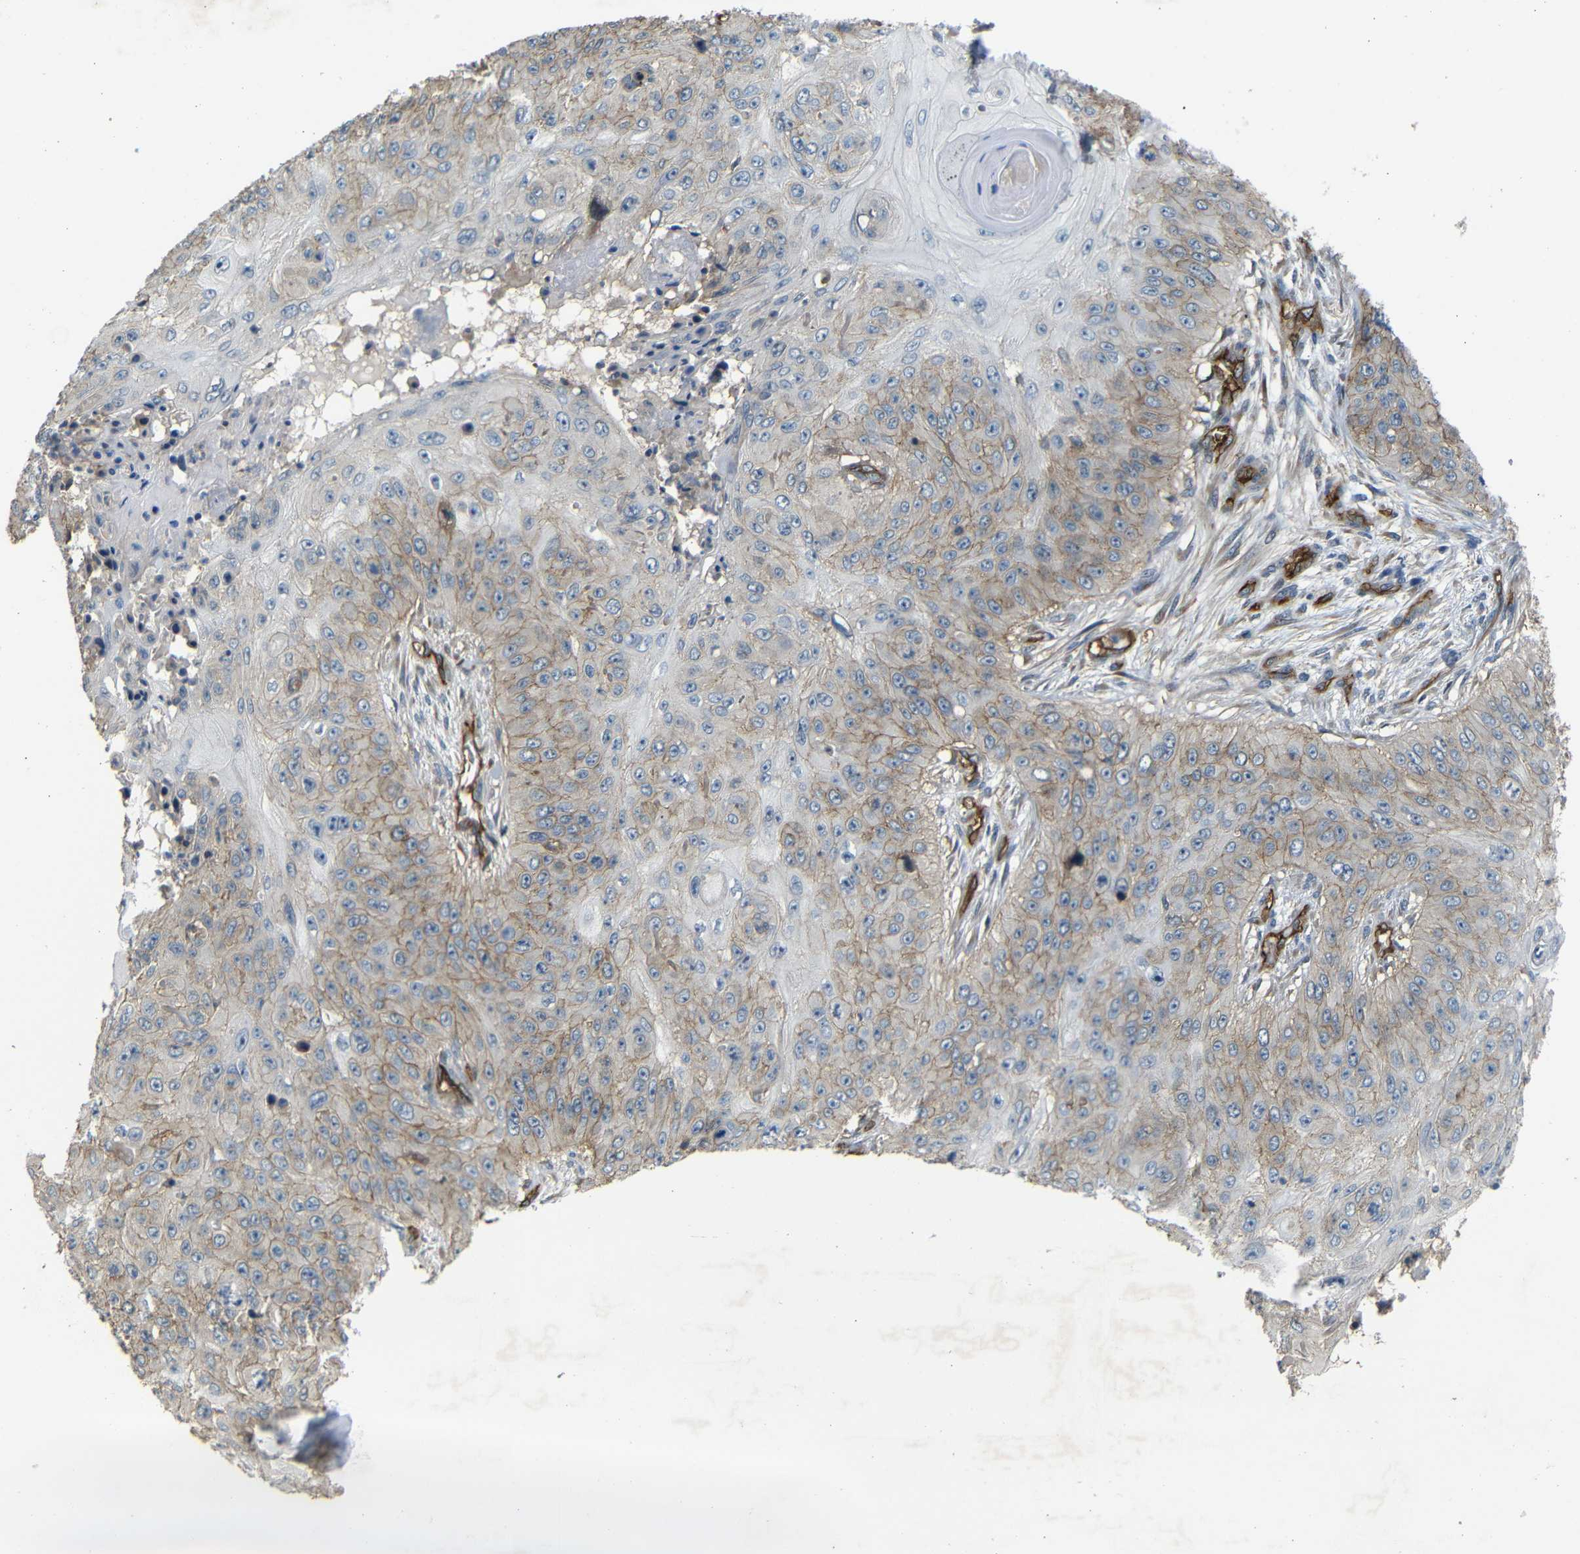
{"staining": {"intensity": "moderate", "quantity": "25%-75%", "location": "cytoplasmic/membranous"}, "tissue": "skin cancer", "cell_type": "Tumor cells", "image_type": "cancer", "snomed": [{"axis": "morphology", "description": "Squamous cell carcinoma, NOS"}, {"axis": "topography", "description": "Skin"}], "caption": "Skin squamous cell carcinoma tissue displays moderate cytoplasmic/membranous expression in about 25%-75% of tumor cells, visualized by immunohistochemistry.", "gene": "RELL1", "patient": {"sex": "female", "age": 80}}